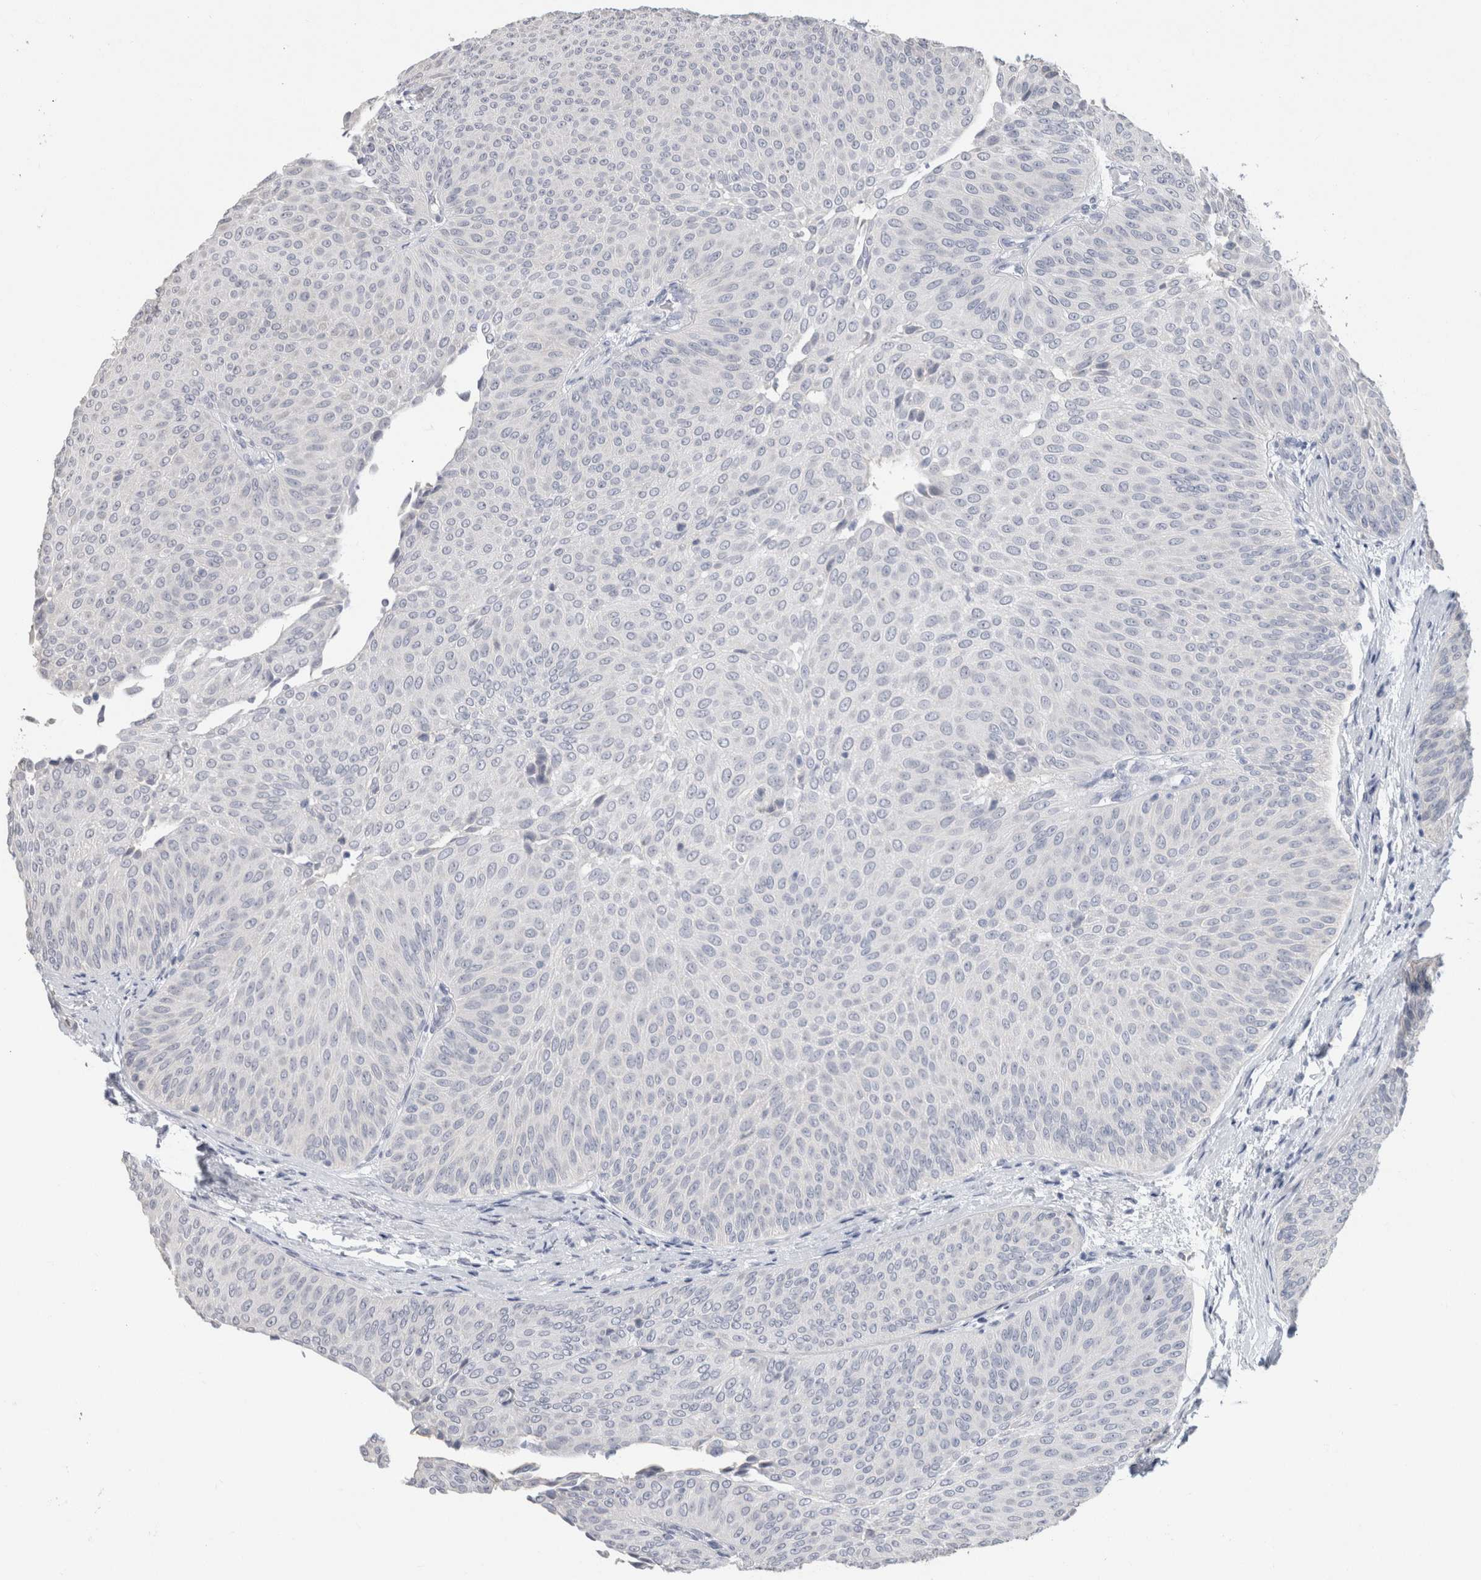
{"staining": {"intensity": "negative", "quantity": "none", "location": "none"}, "tissue": "urothelial cancer", "cell_type": "Tumor cells", "image_type": "cancer", "snomed": [{"axis": "morphology", "description": "Urothelial carcinoma, Low grade"}, {"axis": "topography", "description": "Urinary bladder"}], "caption": "This is an IHC photomicrograph of urothelial carcinoma (low-grade). There is no expression in tumor cells.", "gene": "SCGB1A1", "patient": {"sex": "female", "age": 60}}